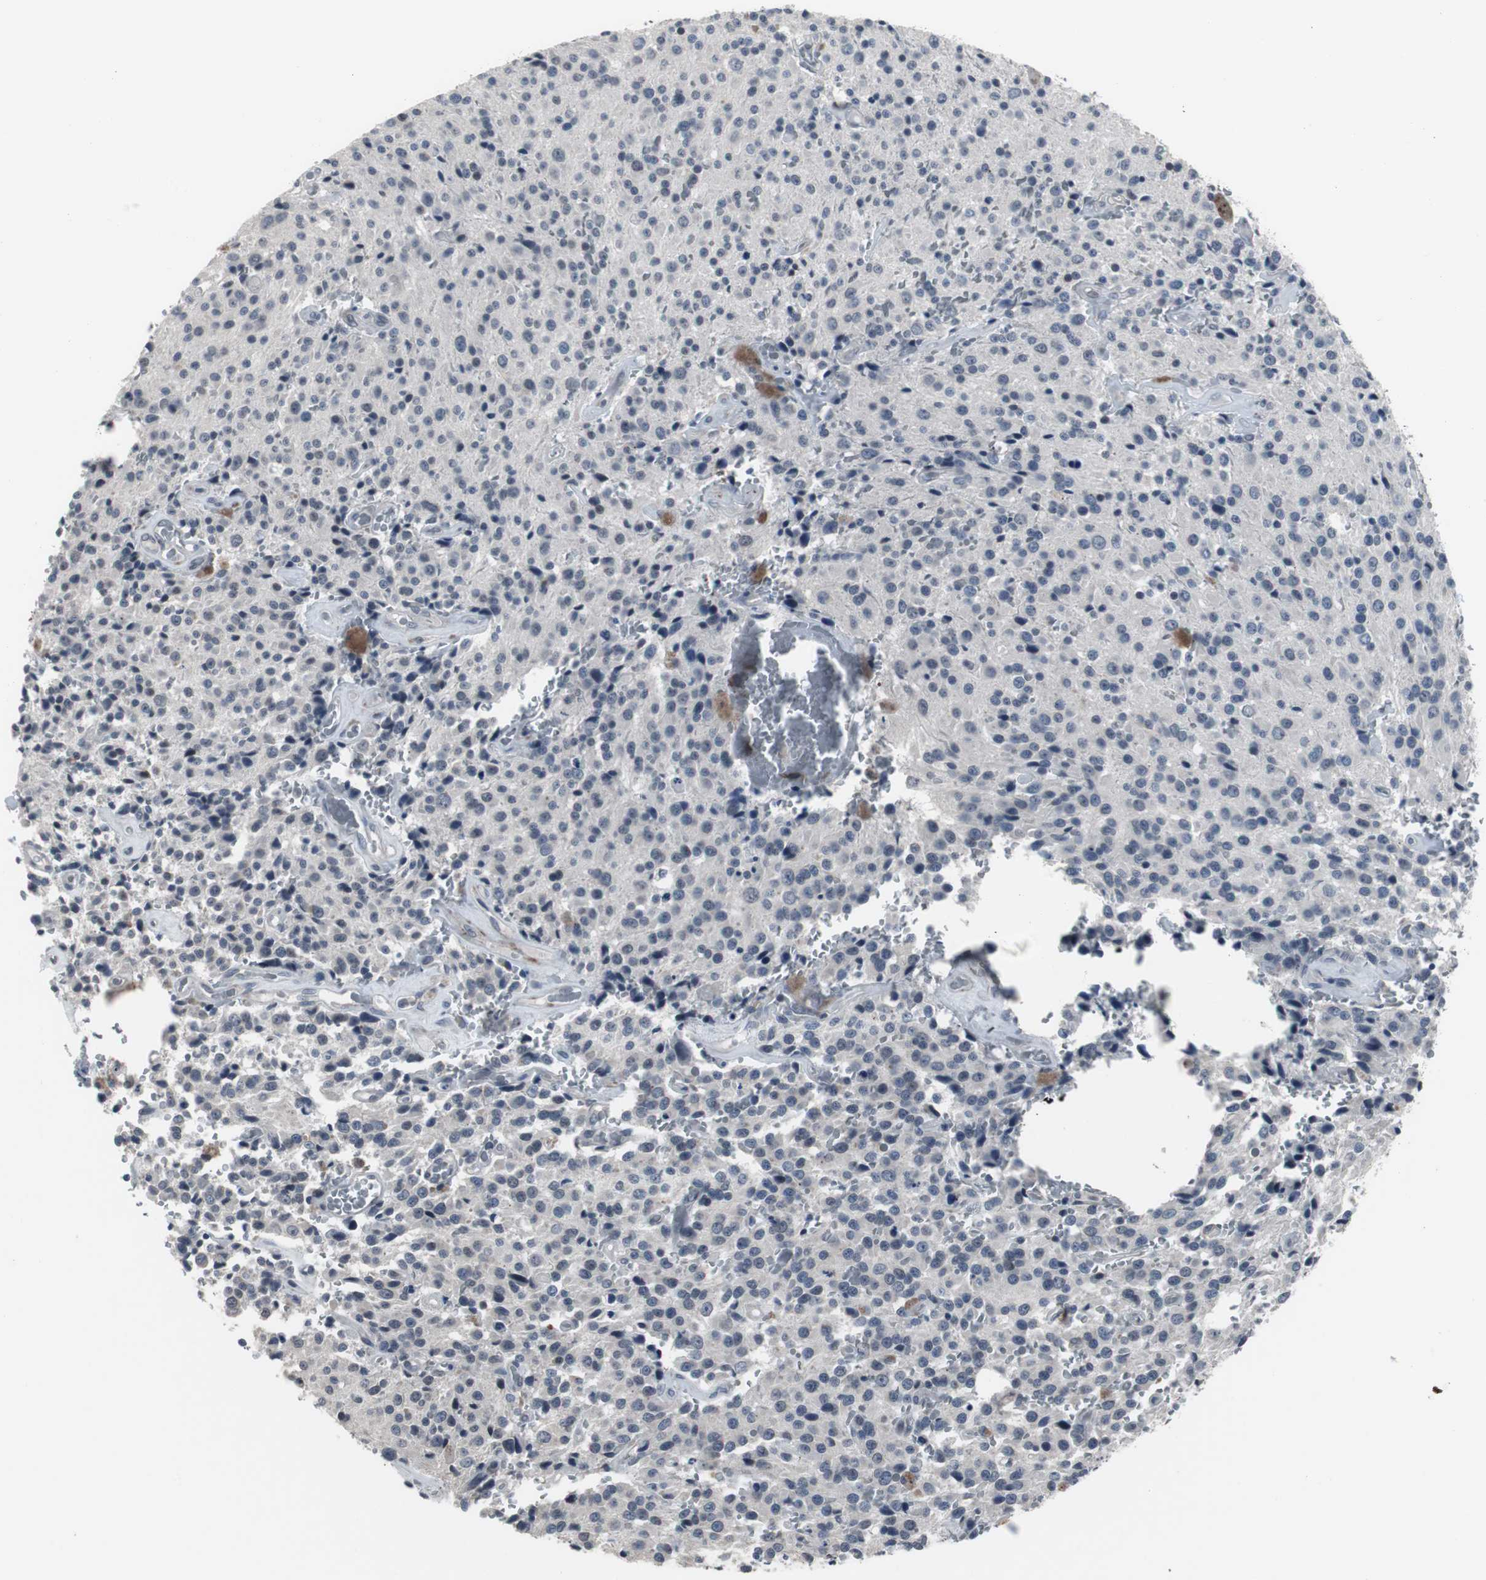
{"staining": {"intensity": "negative", "quantity": "none", "location": "none"}, "tissue": "glioma", "cell_type": "Tumor cells", "image_type": "cancer", "snomed": [{"axis": "morphology", "description": "Glioma, malignant, Low grade"}, {"axis": "topography", "description": "Brain"}], "caption": "An image of human low-grade glioma (malignant) is negative for staining in tumor cells.", "gene": "FOXP4", "patient": {"sex": "male", "age": 58}}